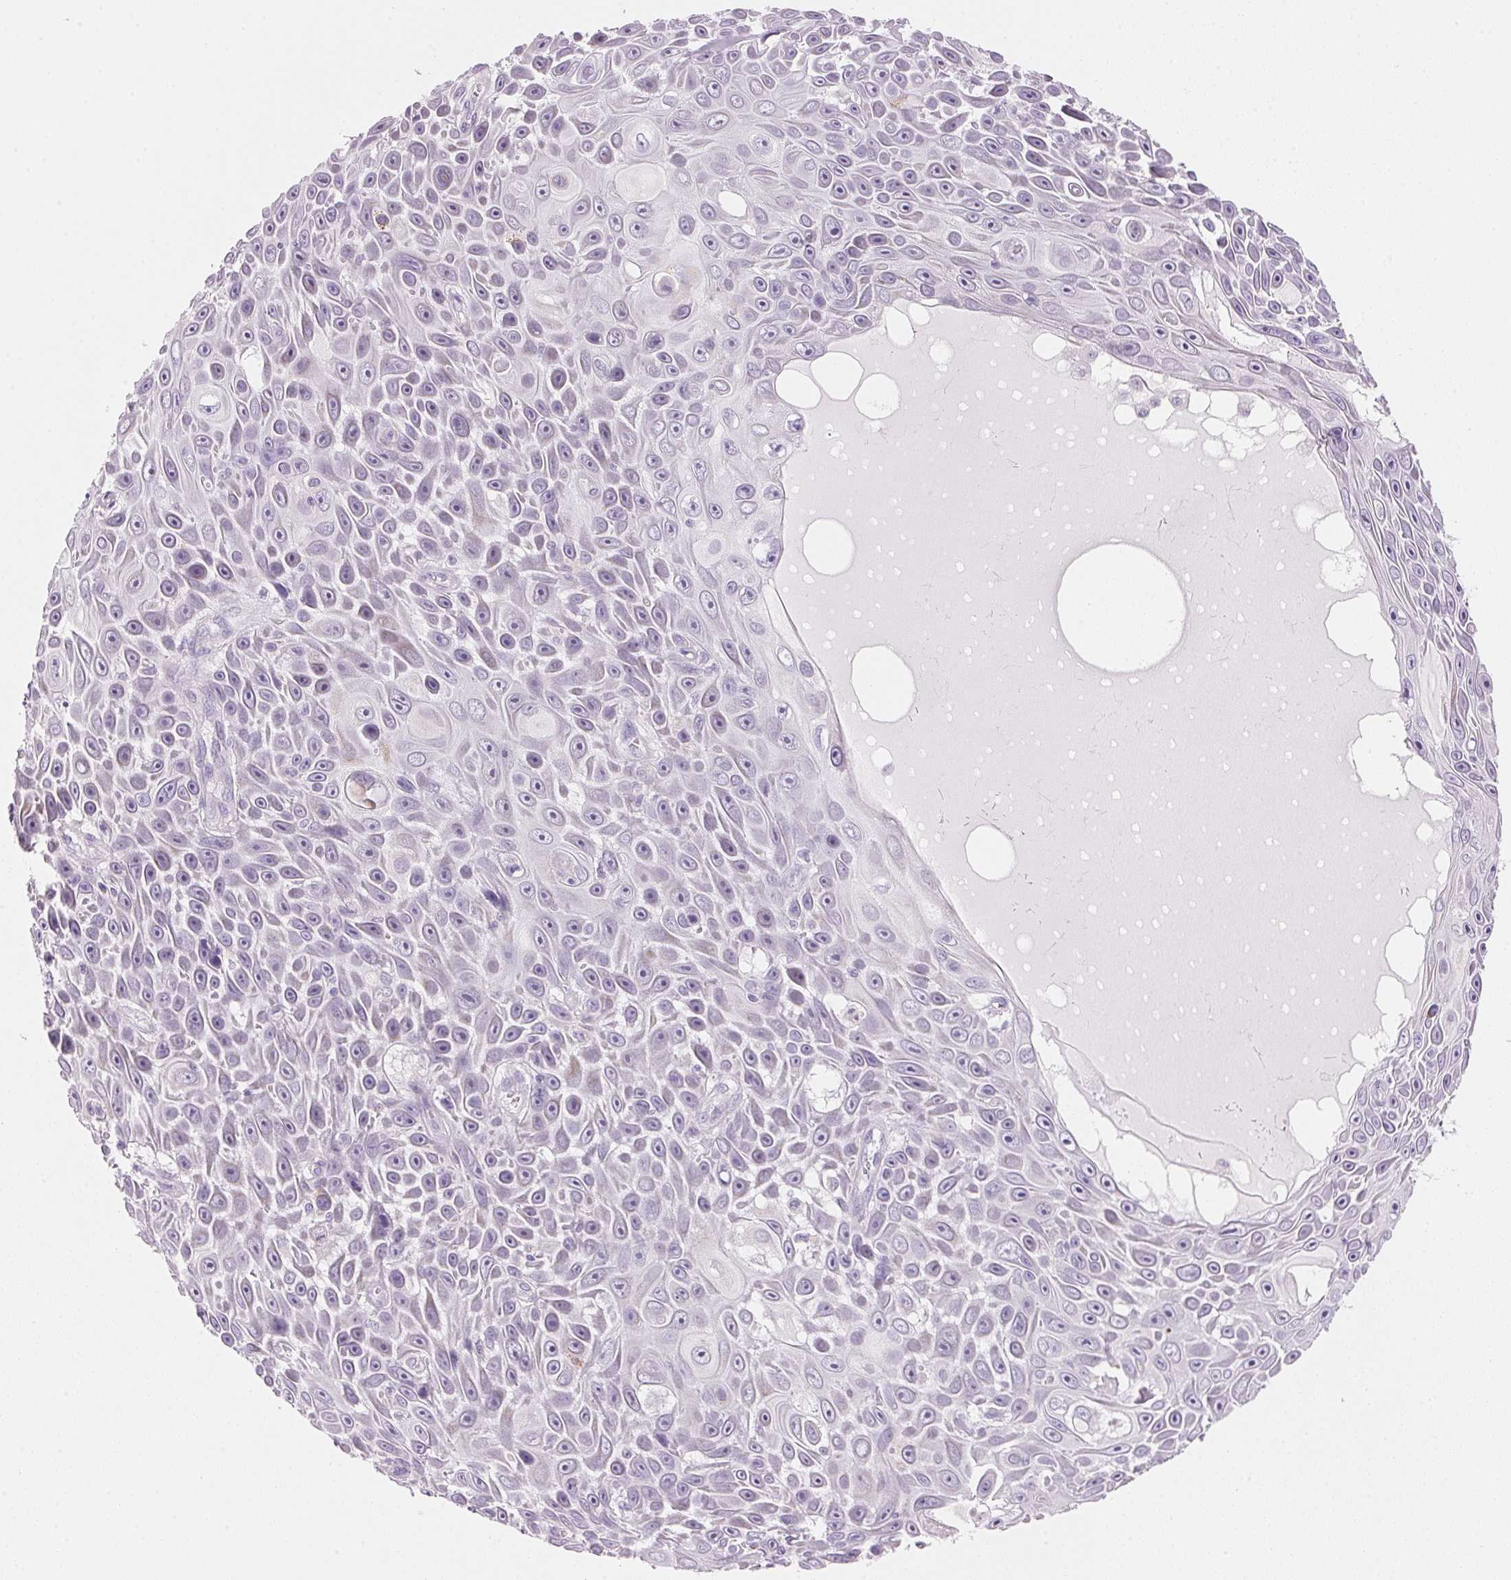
{"staining": {"intensity": "negative", "quantity": "none", "location": "none"}, "tissue": "skin cancer", "cell_type": "Tumor cells", "image_type": "cancer", "snomed": [{"axis": "morphology", "description": "Squamous cell carcinoma, NOS"}, {"axis": "topography", "description": "Skin"}], "caption": "Image shows no significant protein expression in tumor cells of skin cancer (squamous cell carcinoma). (DAB IHC with hematoxylin counter stain).", "gene": "CYP11B1", "patient": {"sex": "male", "age": 82}}